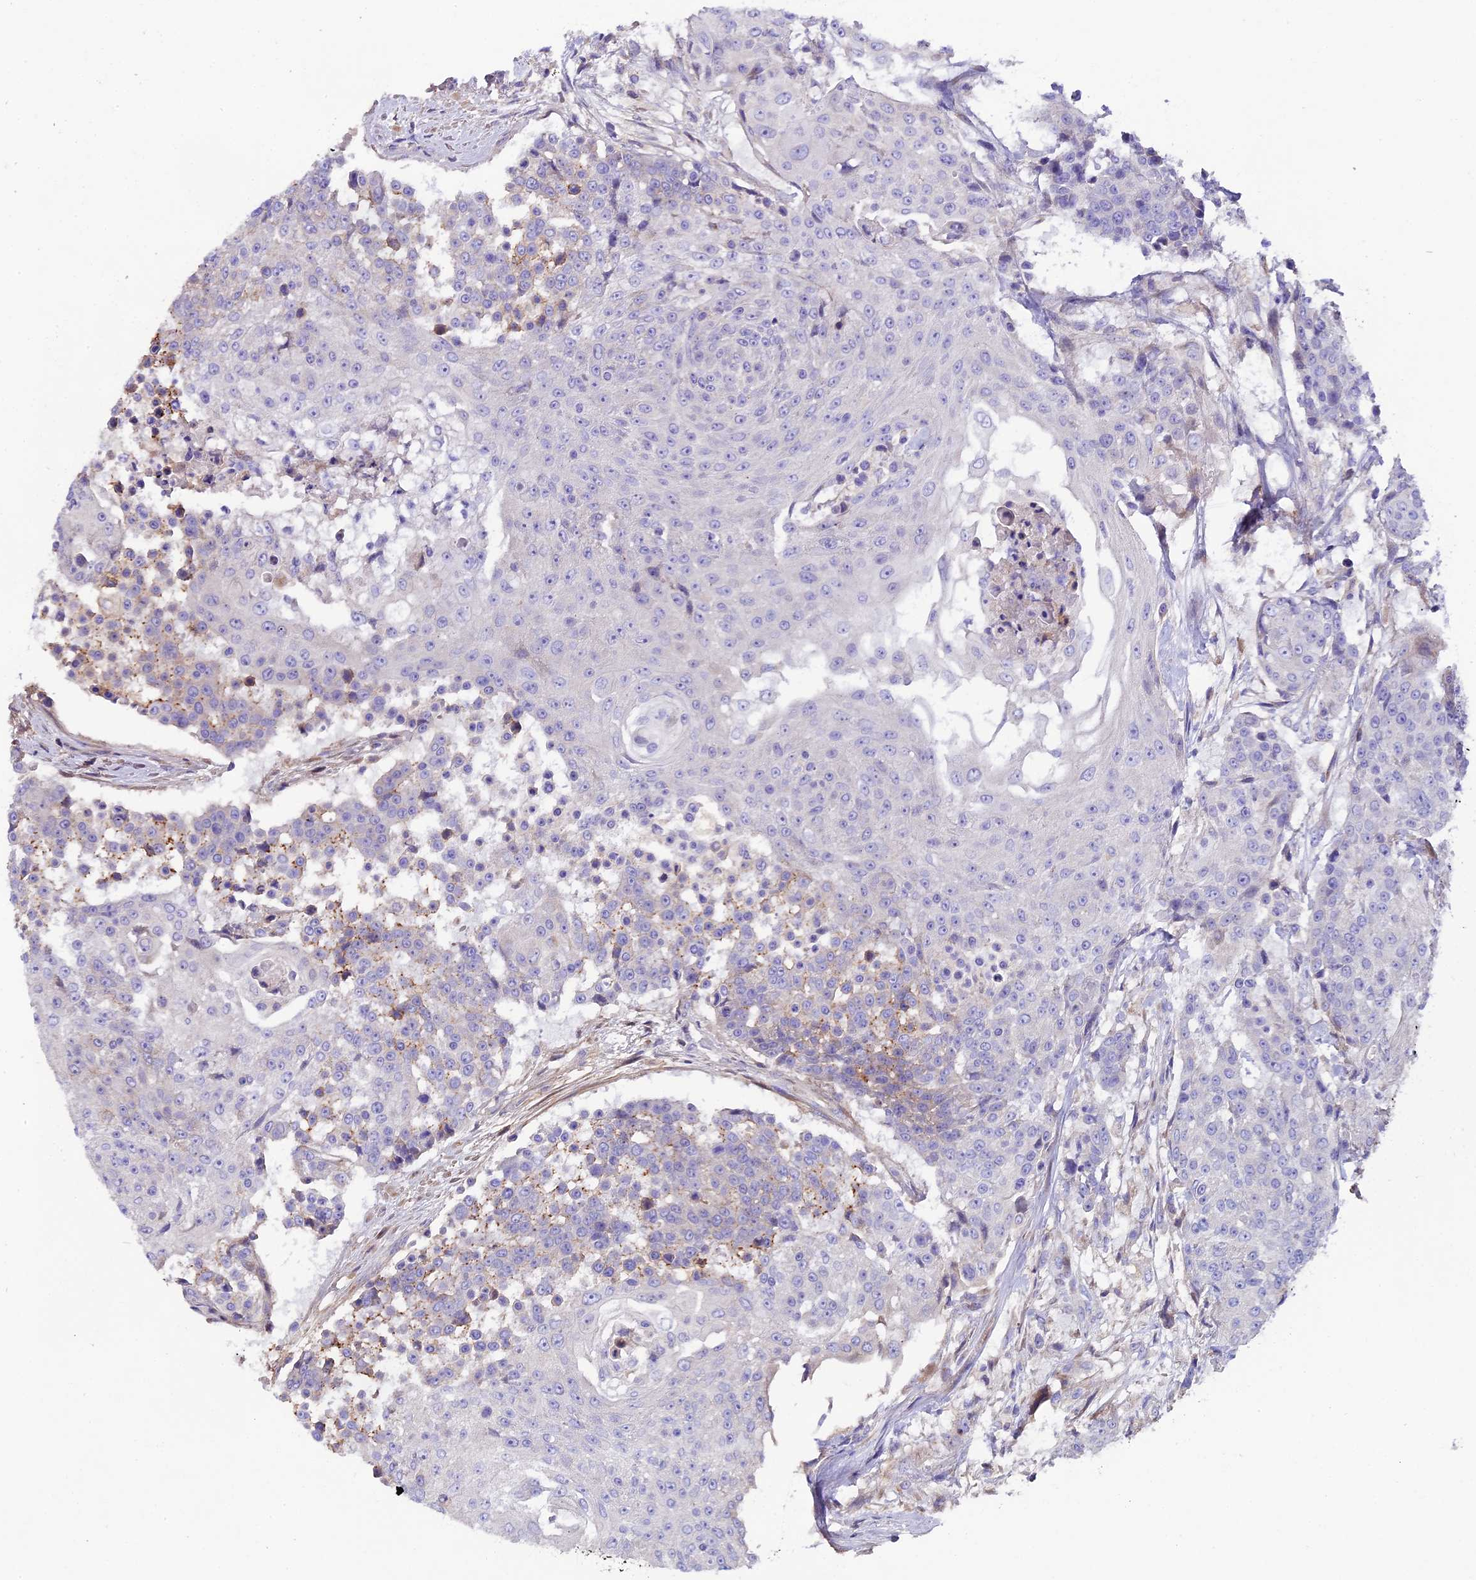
{"staining": {"intensity": "negative", "quantity": "none", "location": "none"}, "tissue": "urothelial cancer", "cell_type": "Tumor cells", "image_type": "cancer", "snomed": [{"axis": "morphology", "description": "Urothelial carcinoma, High grade"}, {"axis": "topography", "description": "Urinary bladder"}], "caption": "A high-resolution micrograph shows IHC staining of urothelial cancer, which demonstrates no significant staining in tumor cells. (Stains: DAB IHC with hematoxylin counter stain, Microscopy: brightfield microscopy at high magnification).", "gene": "PIGU", "patient": {"sex": "female", "age": 63}}